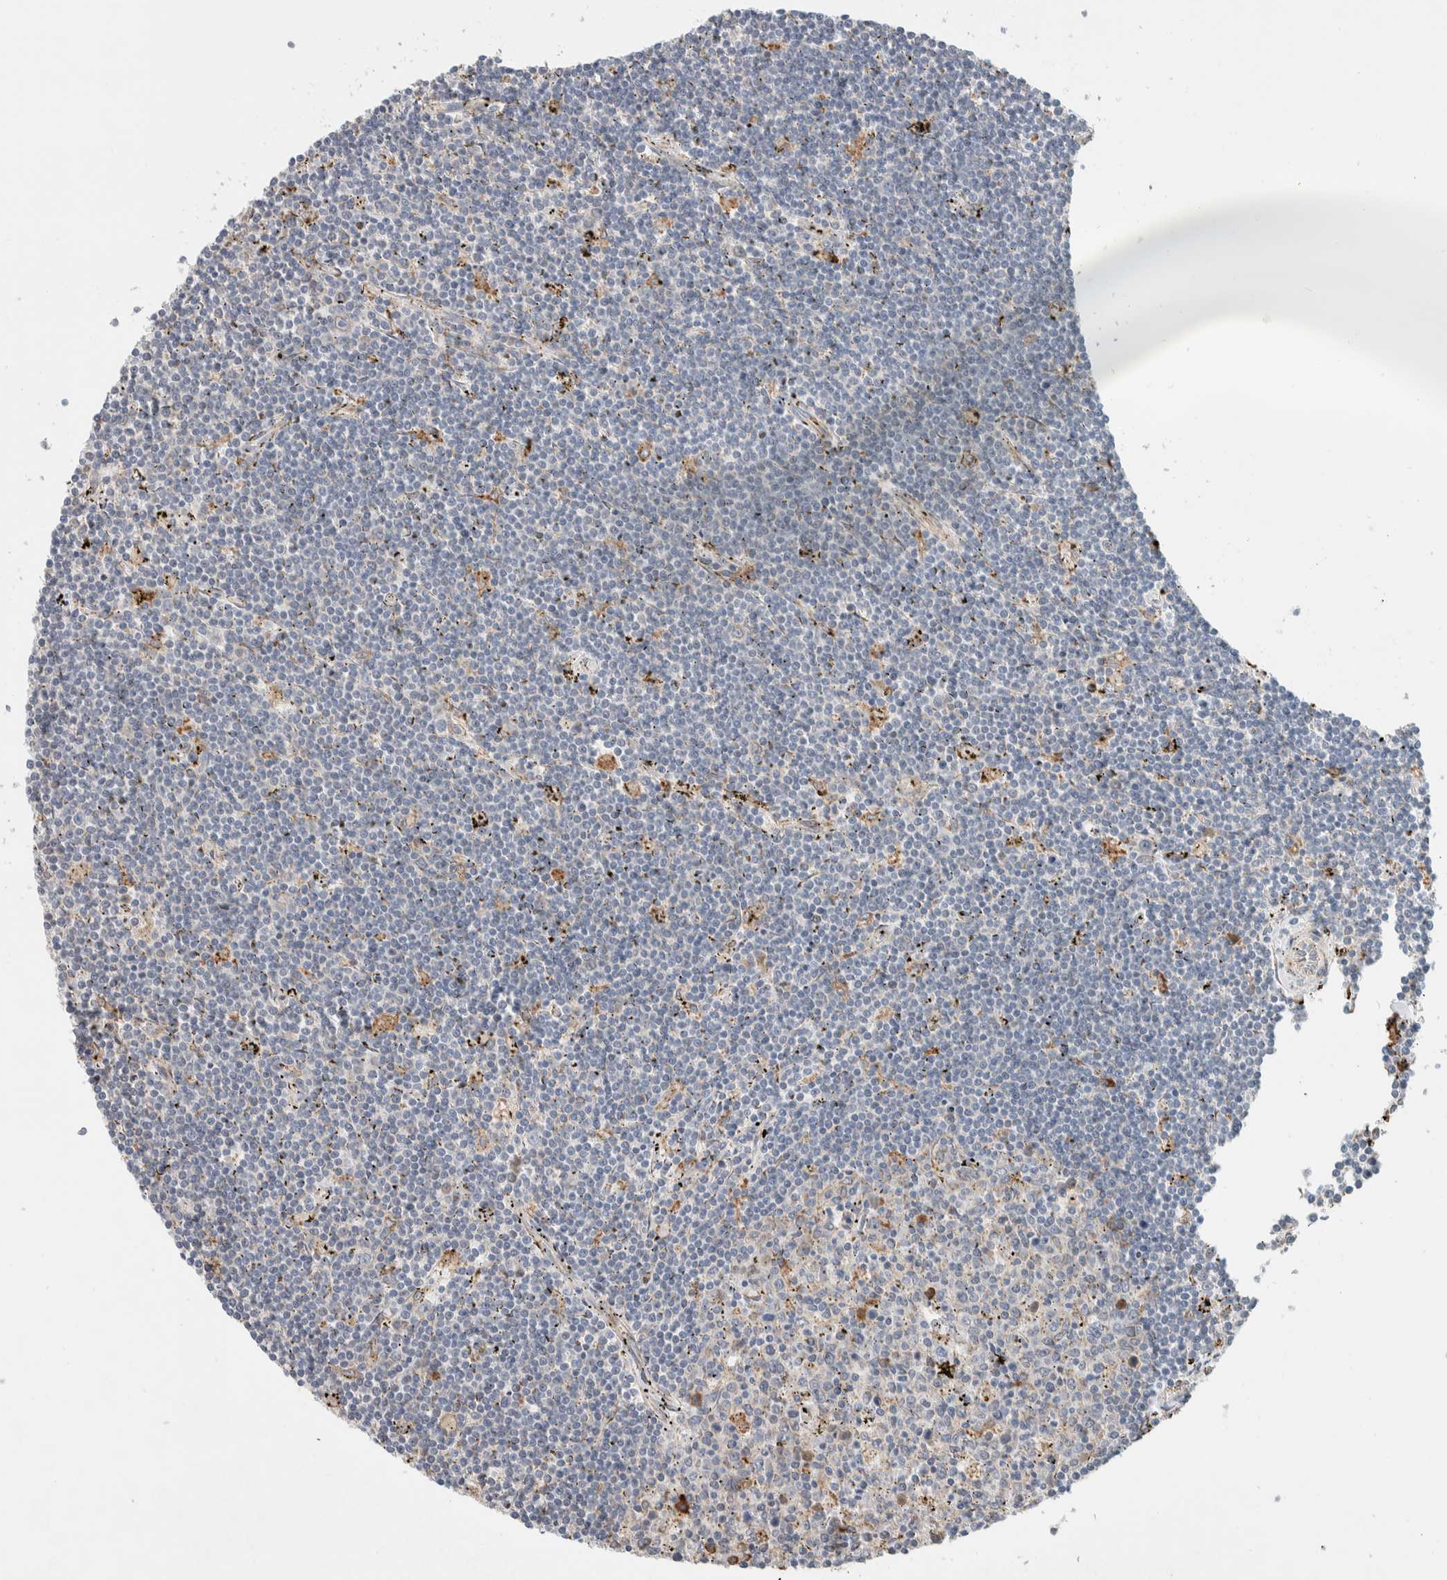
{"staining": {"intensity": "negative", "quantity": "none", "location": "none"}, "tissue": "lymphoma", "cell_type": "Tumor cells", "image_type": "cancer", "snomed": [{"axis": "morphology", "description": "Malignant lymphoma, non-Hodgkin's type, Low grade"}, {"axis": "topography", "description": "Spleen"}], "caption": "Immunohistochemistry micrograph of human low-grade malignant lymphoma, non-Hodgkin's type stained for a protein (brown), which shows no staining in tumor cells. Brightfield microscopy of immunohistochemistry (IHC) stained with DAB (3,3'-diaminobenzidine) (brown) and hematoxylin (blue), captured at high magnification.", "gene": "ADCY8", "patient": {"sex": "male", "age": 76}}